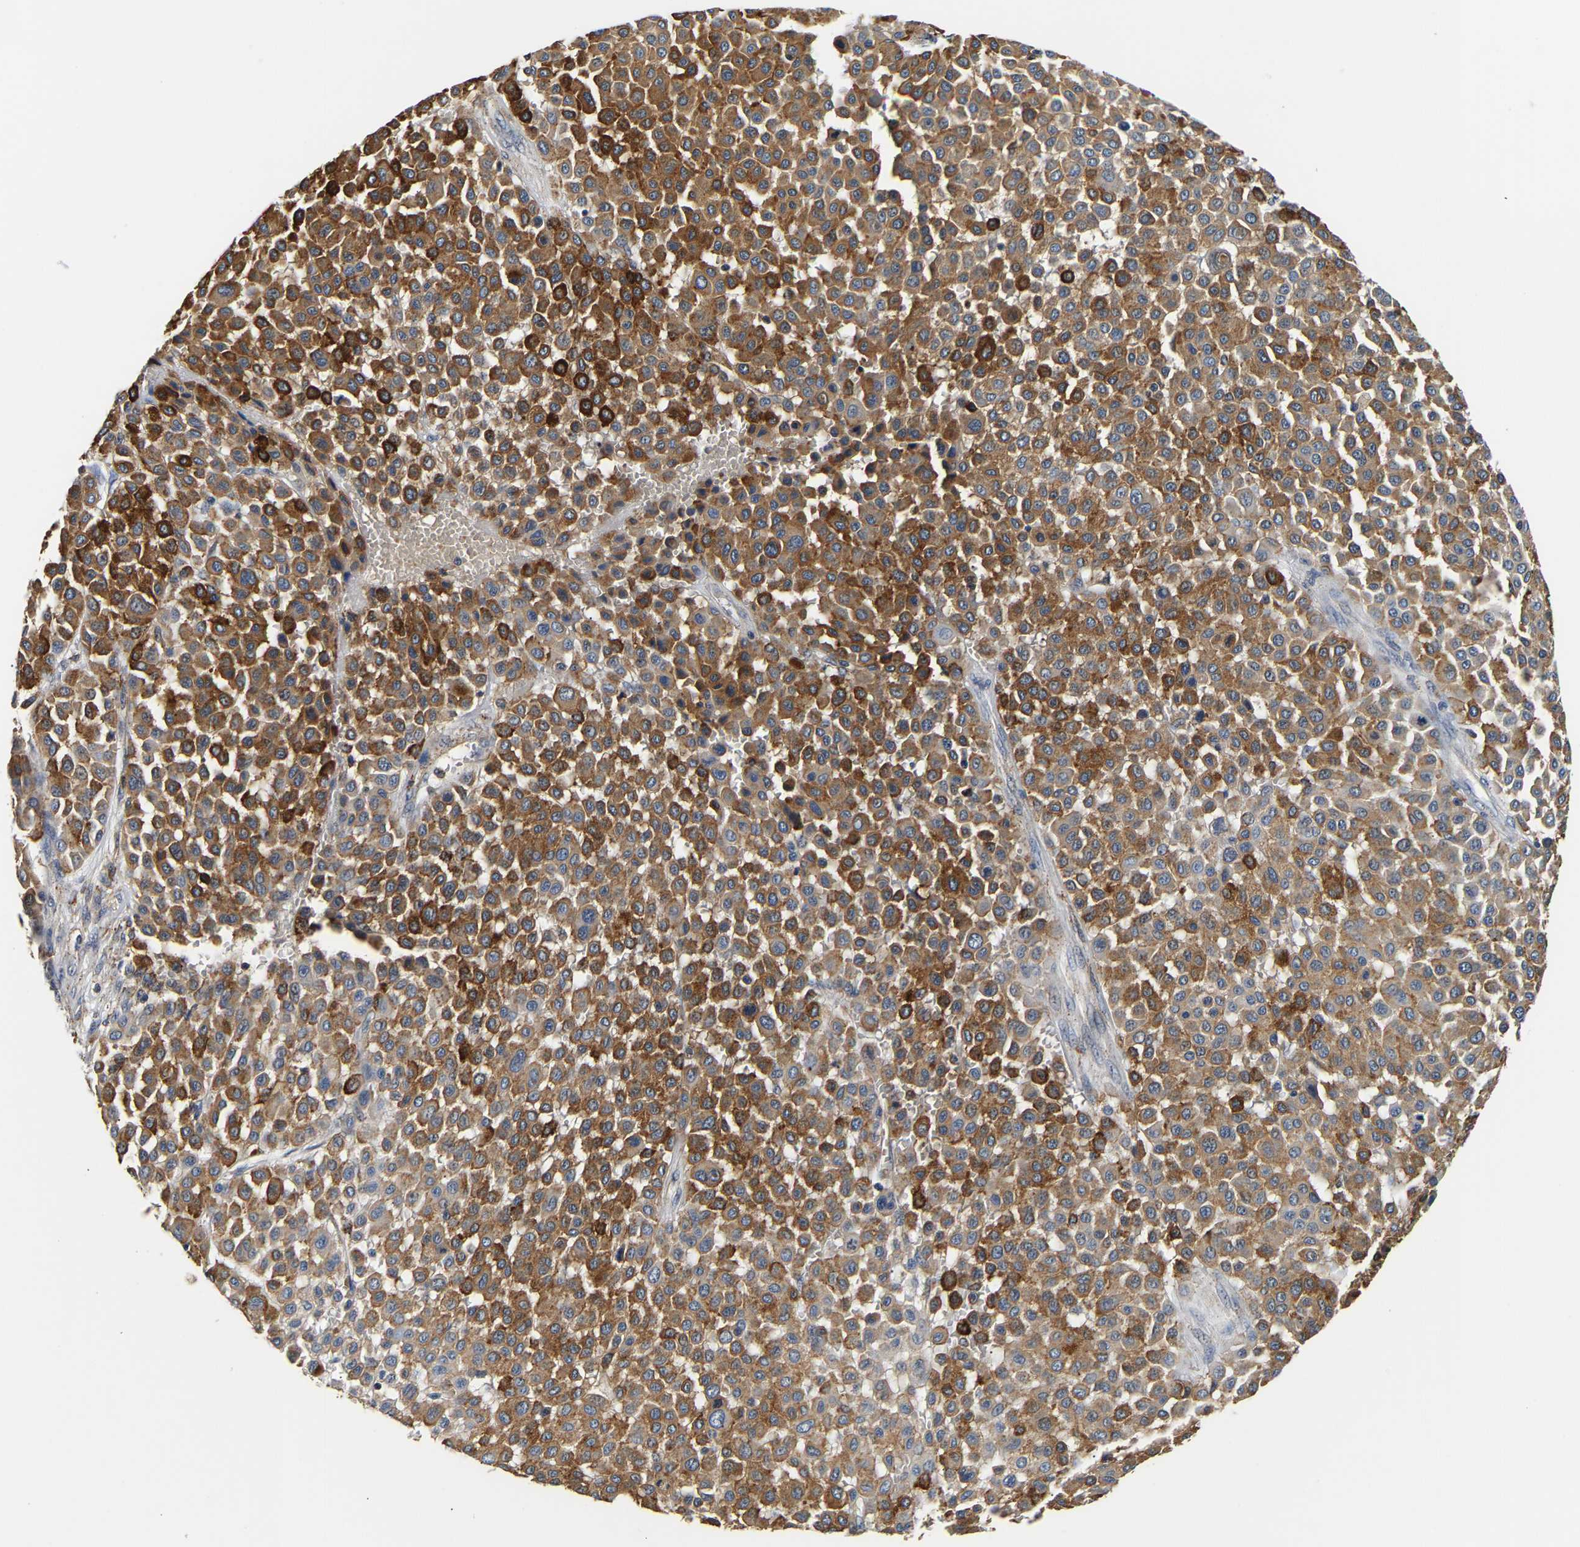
{"staining": {"intensity": "moderate", "quantity": ">75%", "location": "cytoplasmic/membranous"}, "tissue": "melanoma", "cell_type": "Tumor cells", "image_type": "cancer", "snomed": [{"axis": "morphology", "description": "Malignant melanoma, Metastatic site"}, {"axis": "topography", "description": "Soft tissue"}], "caption": "This is an image of immunohistochemistry (IHC) staining of melanoma, which shows moderate staining in the cytoplasmic/membranous of tumor cells.", "gene": "SMU1", "patient": {"sex": "male", "age": 41}}